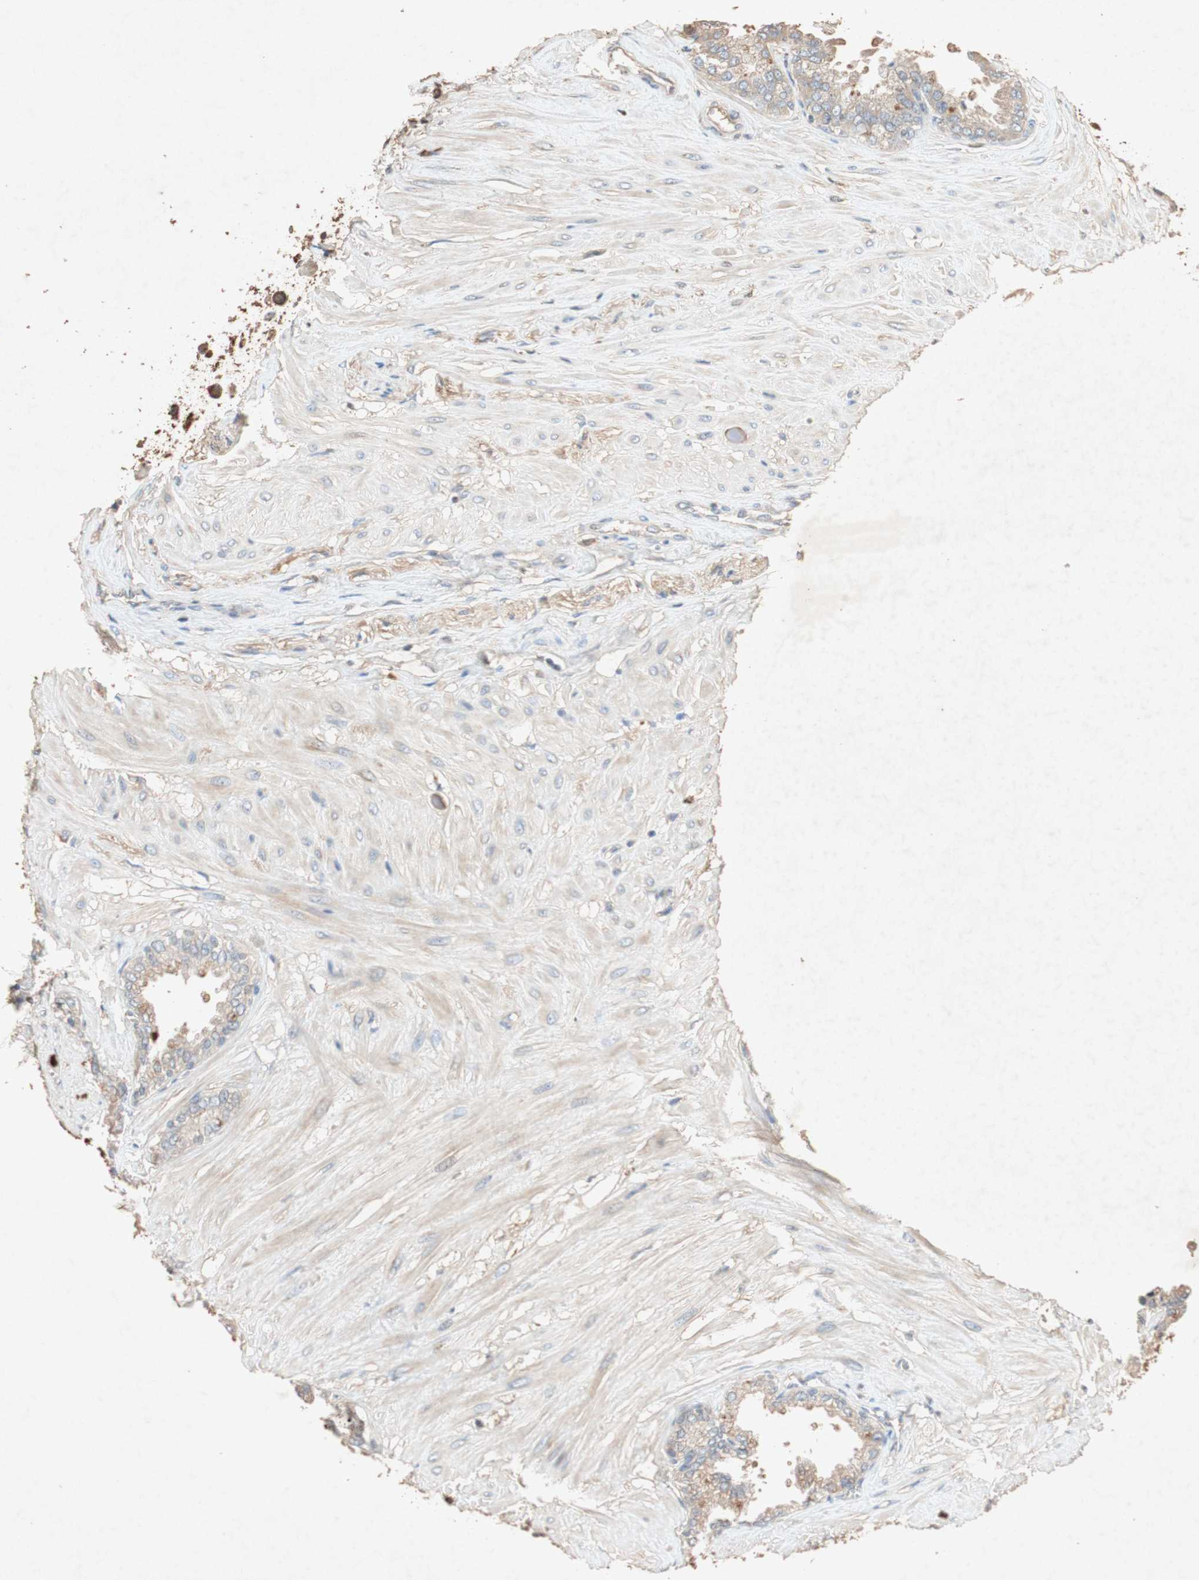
{"staining": {"intensity": "weak", "quantity": ">75%", "location": "cytoplasmic/membranous"}, "tissue": "seminal vesicle", "cell_type": "Glandular cells", "image_type": "normal", "snomed": [{"axis": "morphology", "description": "Normal tissue, NOS"}, {"axis": "topography", "description": "Seminal veicle"}], "caption": "The histopathology image reveals staining of unremarkable seminal vesicle, revealing weak cytoplasmic/membranous protein expression (brown color) within glandular cells. (DAB IHC, brown staining for protein, blue staining for nuclei).", "gene": "TUBB", "patient": {"sex": "male", "age": 46}}